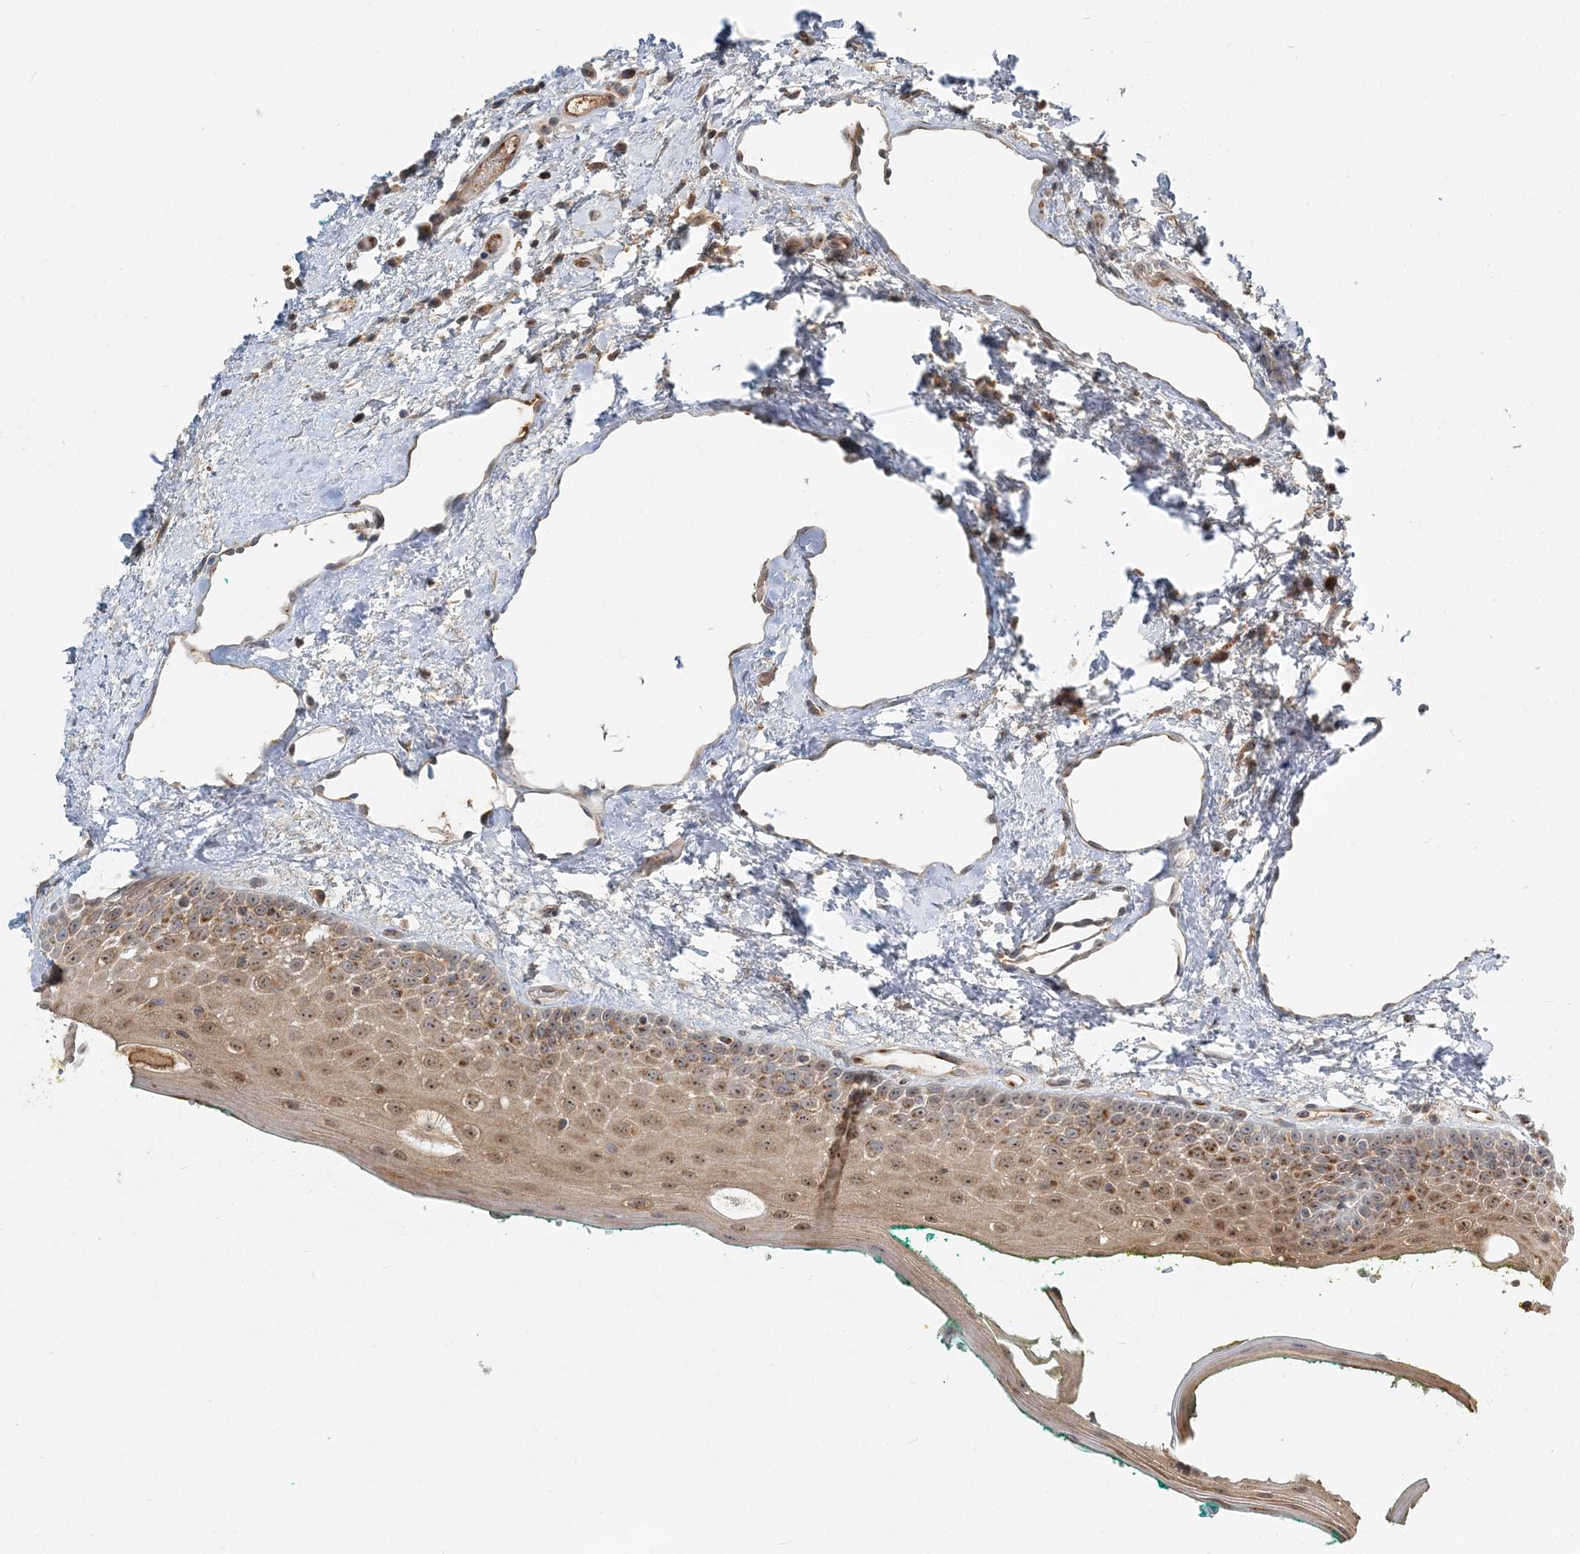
{"staining": {"intensity": "strong", "quantity": "25%-75%", "location": "cytoplasmic/membranous,nuclear"}, "tissue": "oral mucosa", "cell_type": "Squamous epithelial cells", "image_type": "normal", "snomed": [{"axis": "morphology", "description": "Normal tissue, NOS"}, {"axis": "topography", "description": "Oral tissue"}], "caption": "IHC image of normal oral mucosa: human oral mucosa stained using immunohistochemistry (IHC) shows high levels of strong protein expression localized specifically in the cytoplasmic/membranous,nuclear of squamous epithelial cells, appearing as a cytoplasmic/membranous,nuclear brown color.", "gene": "AP1AR", "patient": {"sex": "female", "age": 70}}